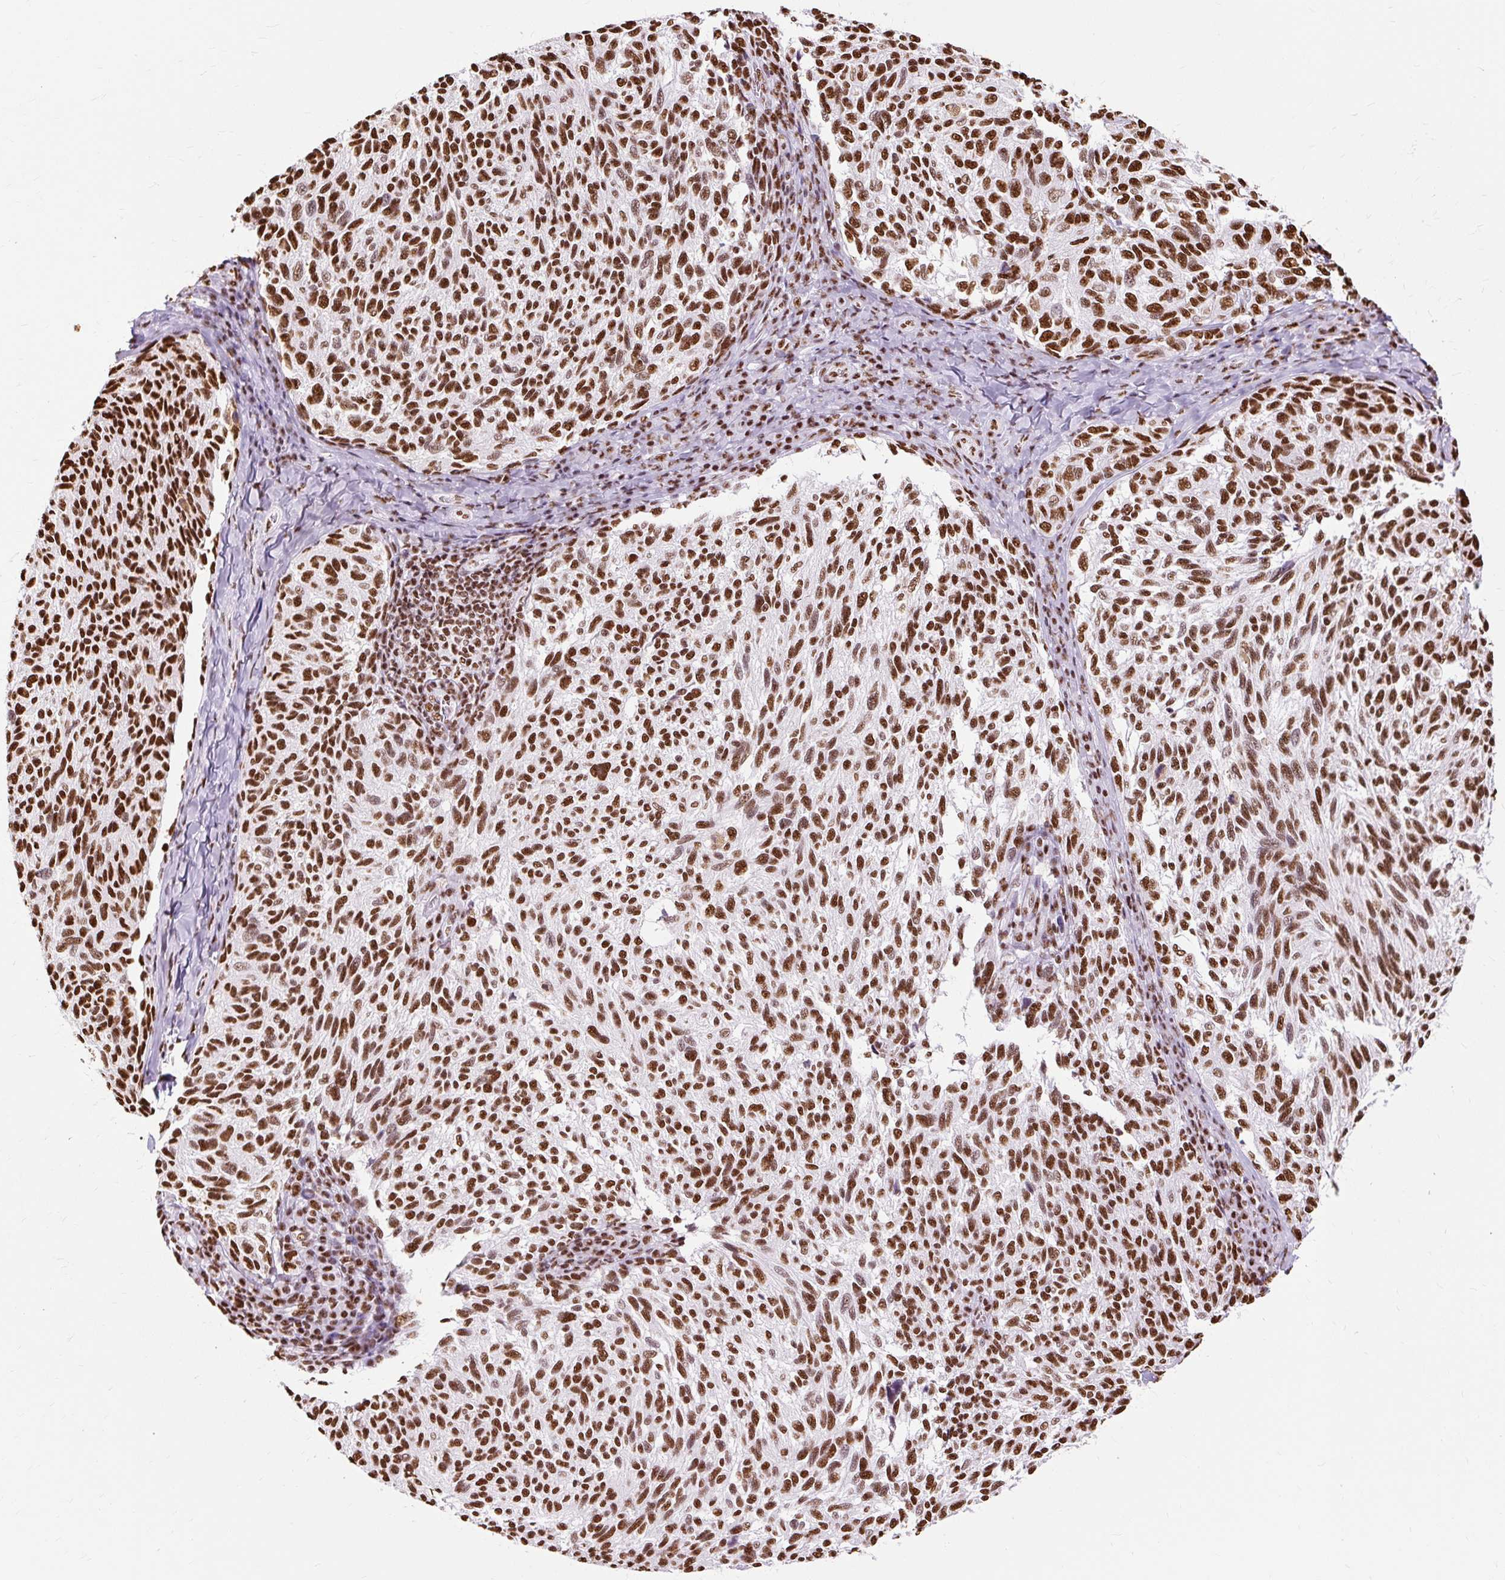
{"staining": {"intensity": "strong", "quantity": ">75%", "location": "nuclear"}, "tissue": "melanoma", "cell_type": "Tumor cells", "image_type": "cancer", "snomed": [{"axis": "morphology", "description": "Malignant melanoma, NOS"}, {"axis": "topography", "description": "Skin"}], "caption": "A micrograph of human melanoma stained for a protein displays strong nuclear brown staining in tumor cells.", "gene": "XRCC6", "patient": {"sex": "female", "age": 73}}